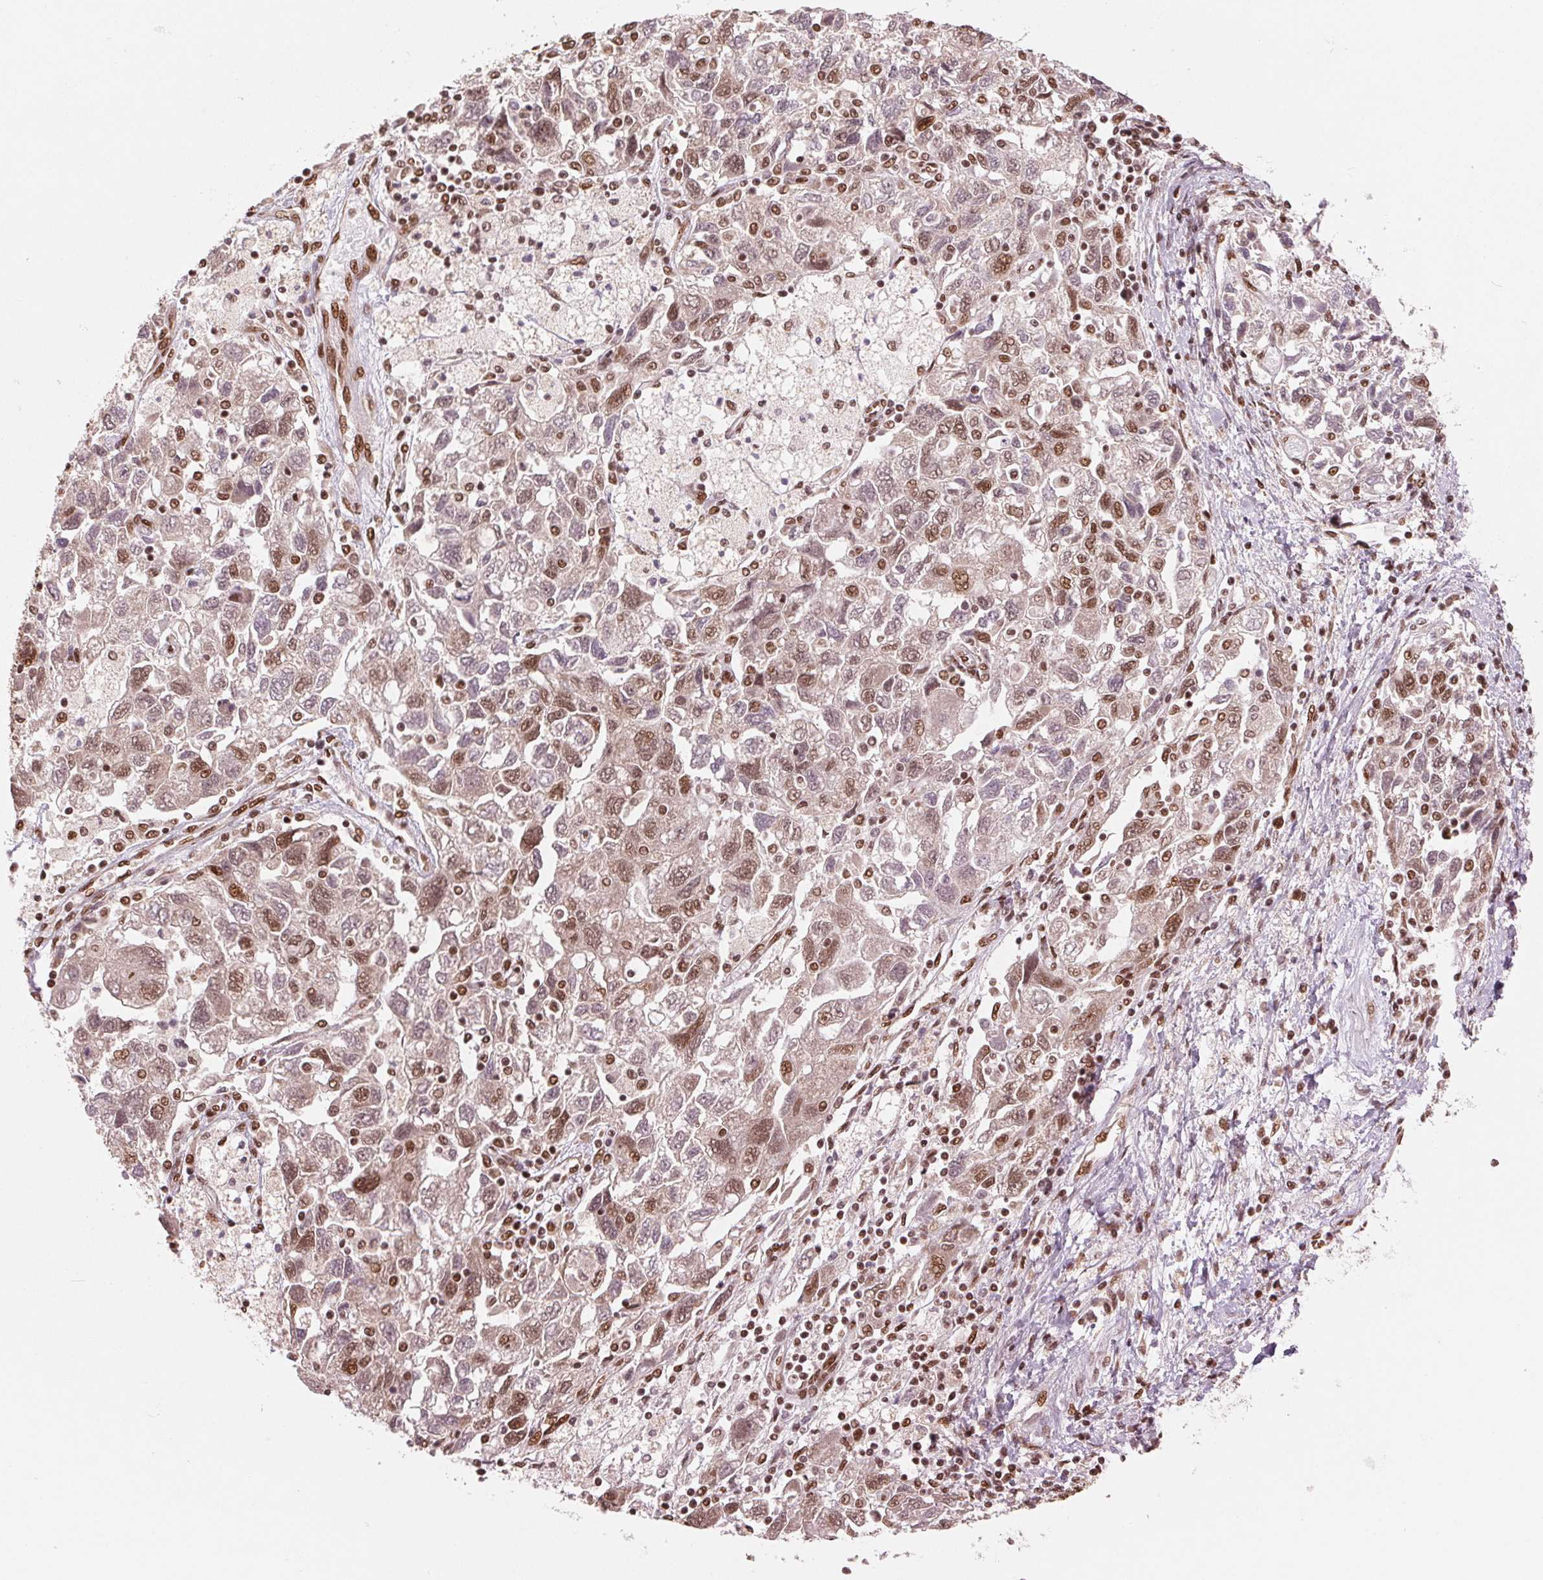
{"staining": {"intensity": "moderate", "quantity": ">75%", "location": "nuclear"}, "tissue": "ovarian cancer", "cell_type": "Tumor cells", "image_type": "cancer", "snomed": [{"axis": "morphology", "description": "Carcinoma, NOS"}, {"axis": "morphology", "description": "Cystadenocarcinoma, serous, NOS"}, {"axis": "topography", "description": "Ovary"}], "caption": "Moderate nuclear protein expression is seen in about >75% of tumor cells in carcinoma (ovarian).", "gene": "TTLL9", "patient": {"sex": "female", "age": 69}}